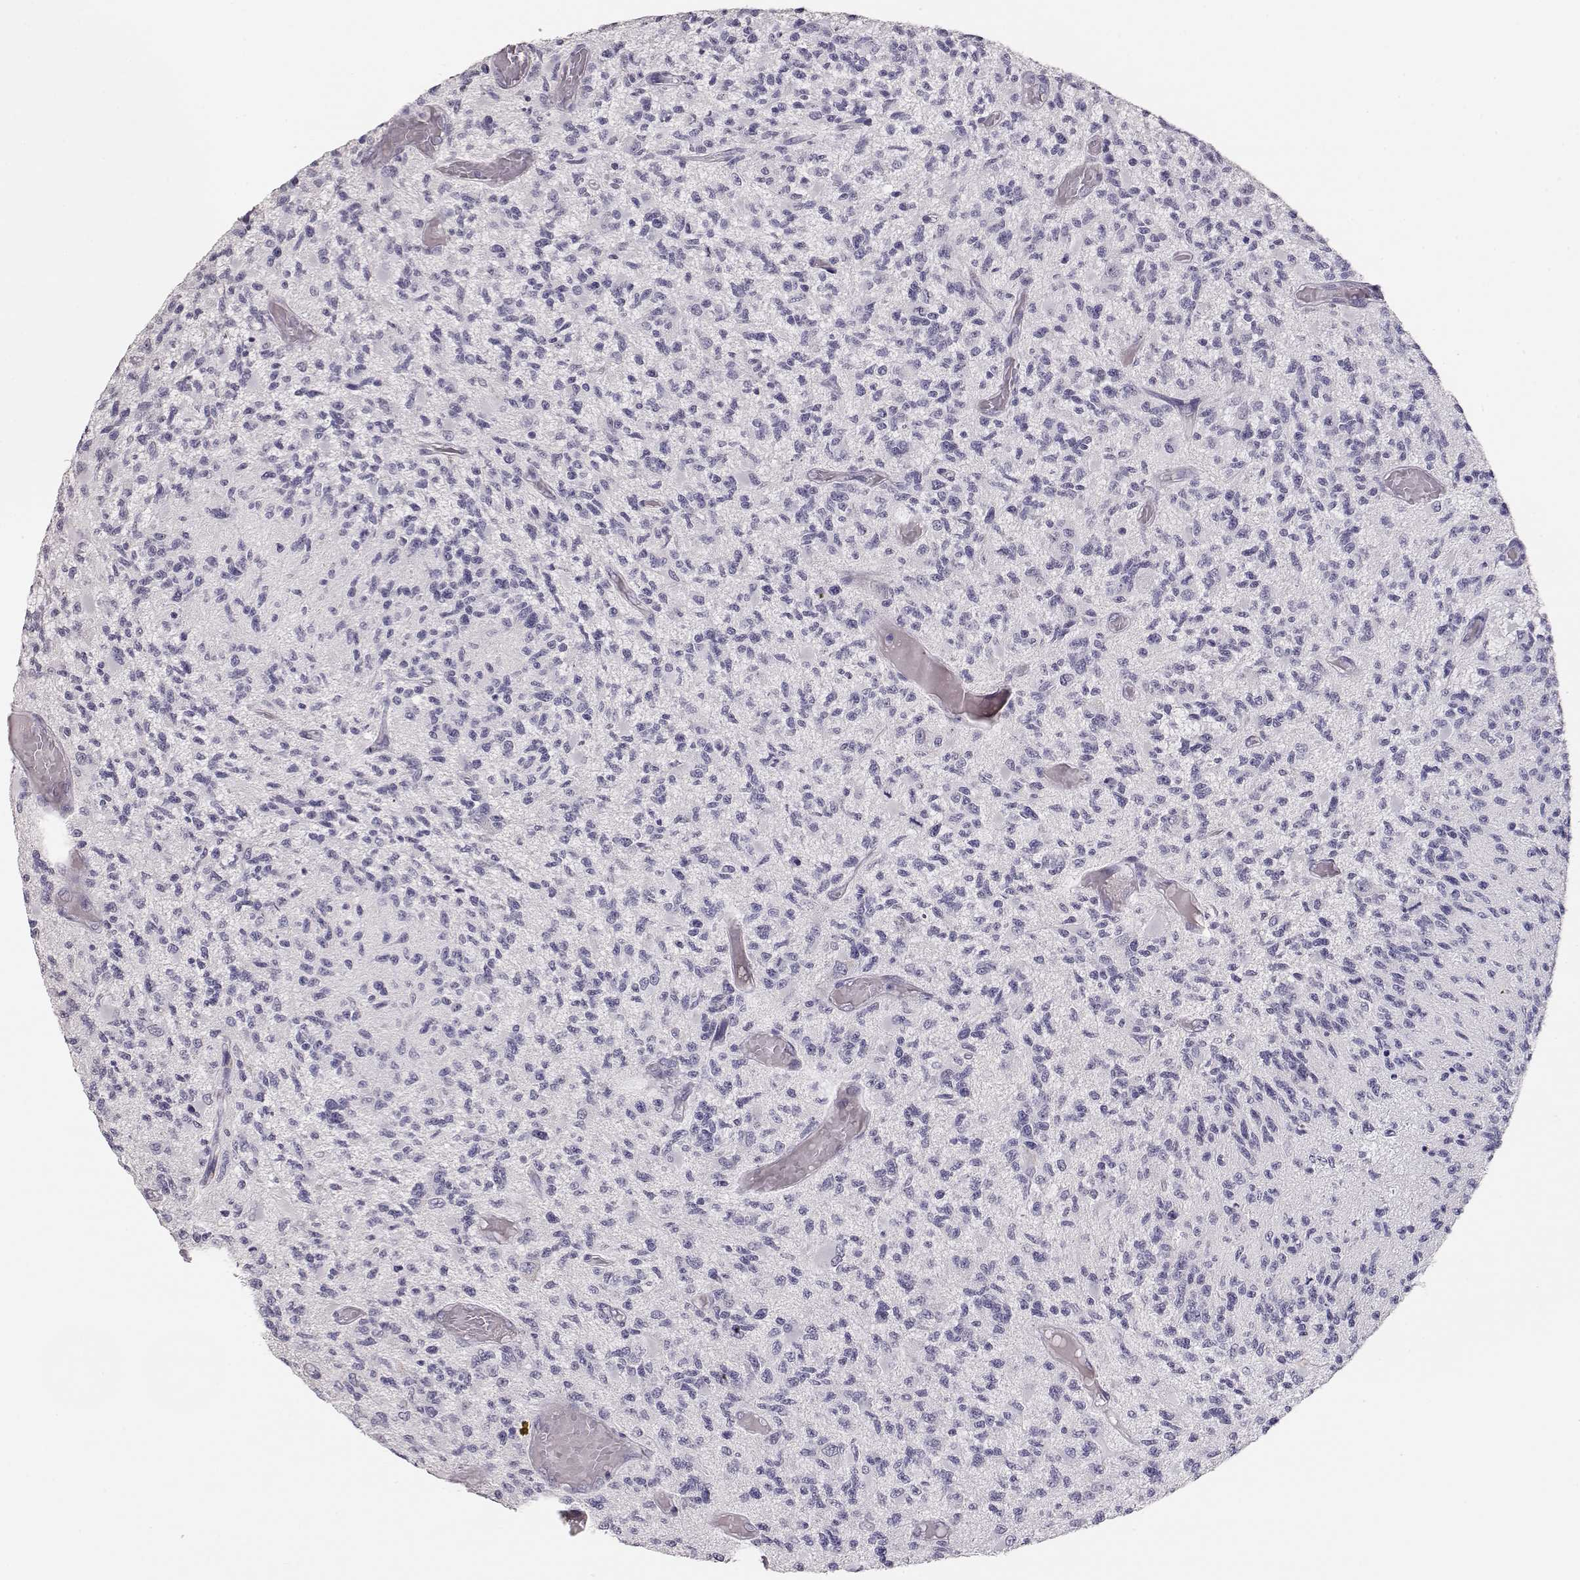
{"staining": {"intensity": "negative", "quantity": "none", "location": "none"}, "tissue": "glioma", "cell_type": "Tumor cells", "image_type": "cancer", "snomed": [{"axis": "morphology", "description": "Glioma, malignant, High grade"}, {"axis": "topography", "description": "Brain"}], "caption": "A histopathology image of malignant glioma (high-grade) stained for a protein shows no brown staining in tumor cells.", "gene": "MAGEC1", "patient": {"sex": "female", "age": 63}}